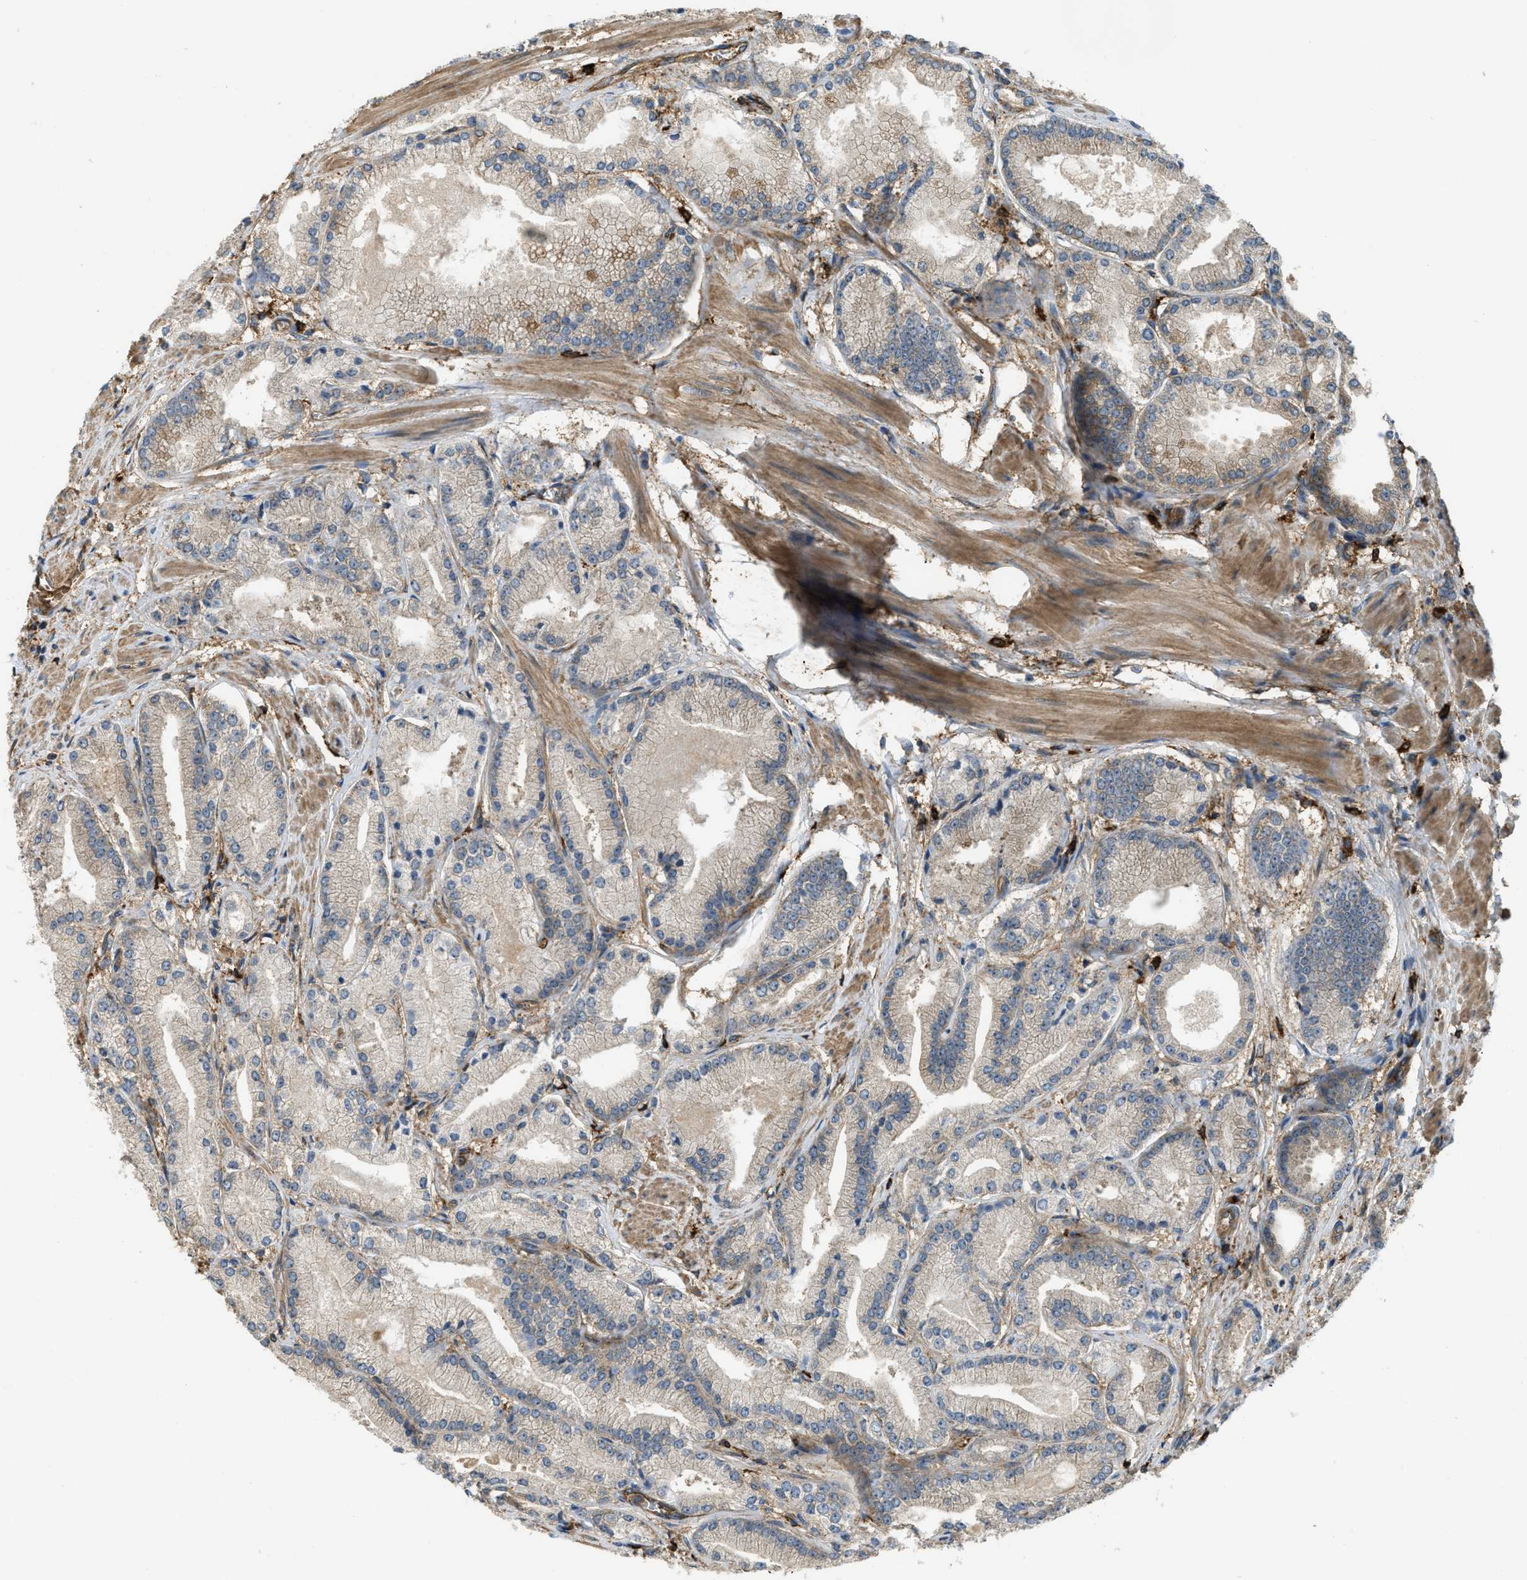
{"staining": {"intensity": "weak", "quantity": "<25%", "location": "cytoplasmic/membranous"}, "tissue": "prostate cancer", "cell_type": "Tumor cells", "image_type": "cancer", "snomed": [{"axis": "morphology", "description": "Adenocarcinoma, High grade"}, {"axis": "topography", "description": "Prostate"}], "caption": "DAB immunohistochemical staining of human prostate high-grade adenocarcinoma reveals no significant positivity in tumor cells.", "gene": "BAG4", "patient": {"sex": "male", "age": 50}}